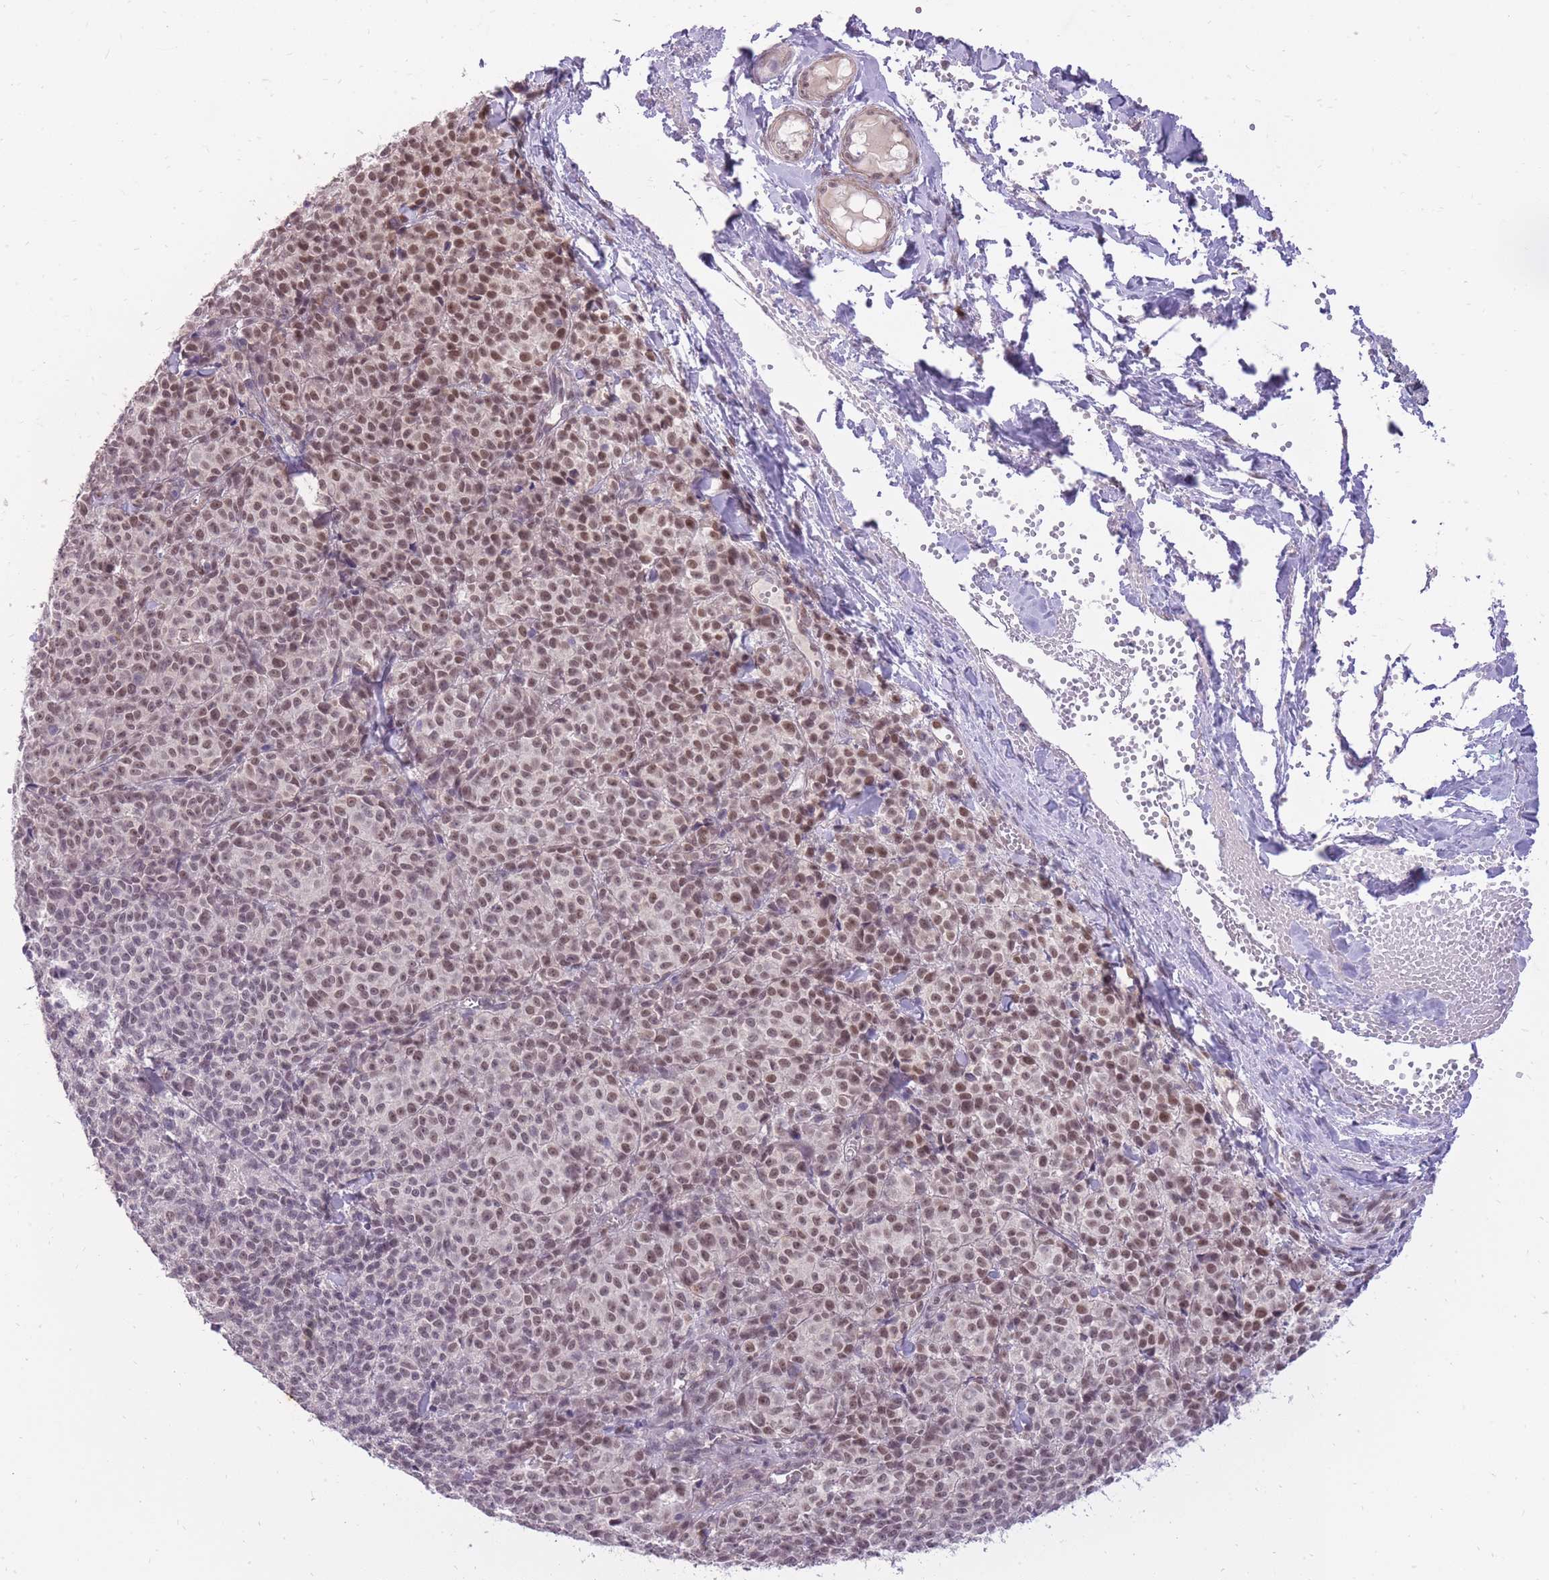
{"staining": {"intensity": "moderate", "quantity": ">75%", "location": "nuclear"}, "tissue": "melanoma", "cell_type": "Tumor cells", "image_type": "cancer", "snomed": [{"axis": "morphology", "description": "Normal tissue, NOS"}, {"axis": "morphology", "description": "Malignant melanoma, NOS"}, {"axis": "topography", "description": "Skin"}], "caption": "About >75% of tumor cells in malignant melanoma exhibit moderate nuclear protein positivity as visualized by brown immunohistochemical staining.", "gene": "TIGD1", "patient": {"sex": "female", "age": 34}}